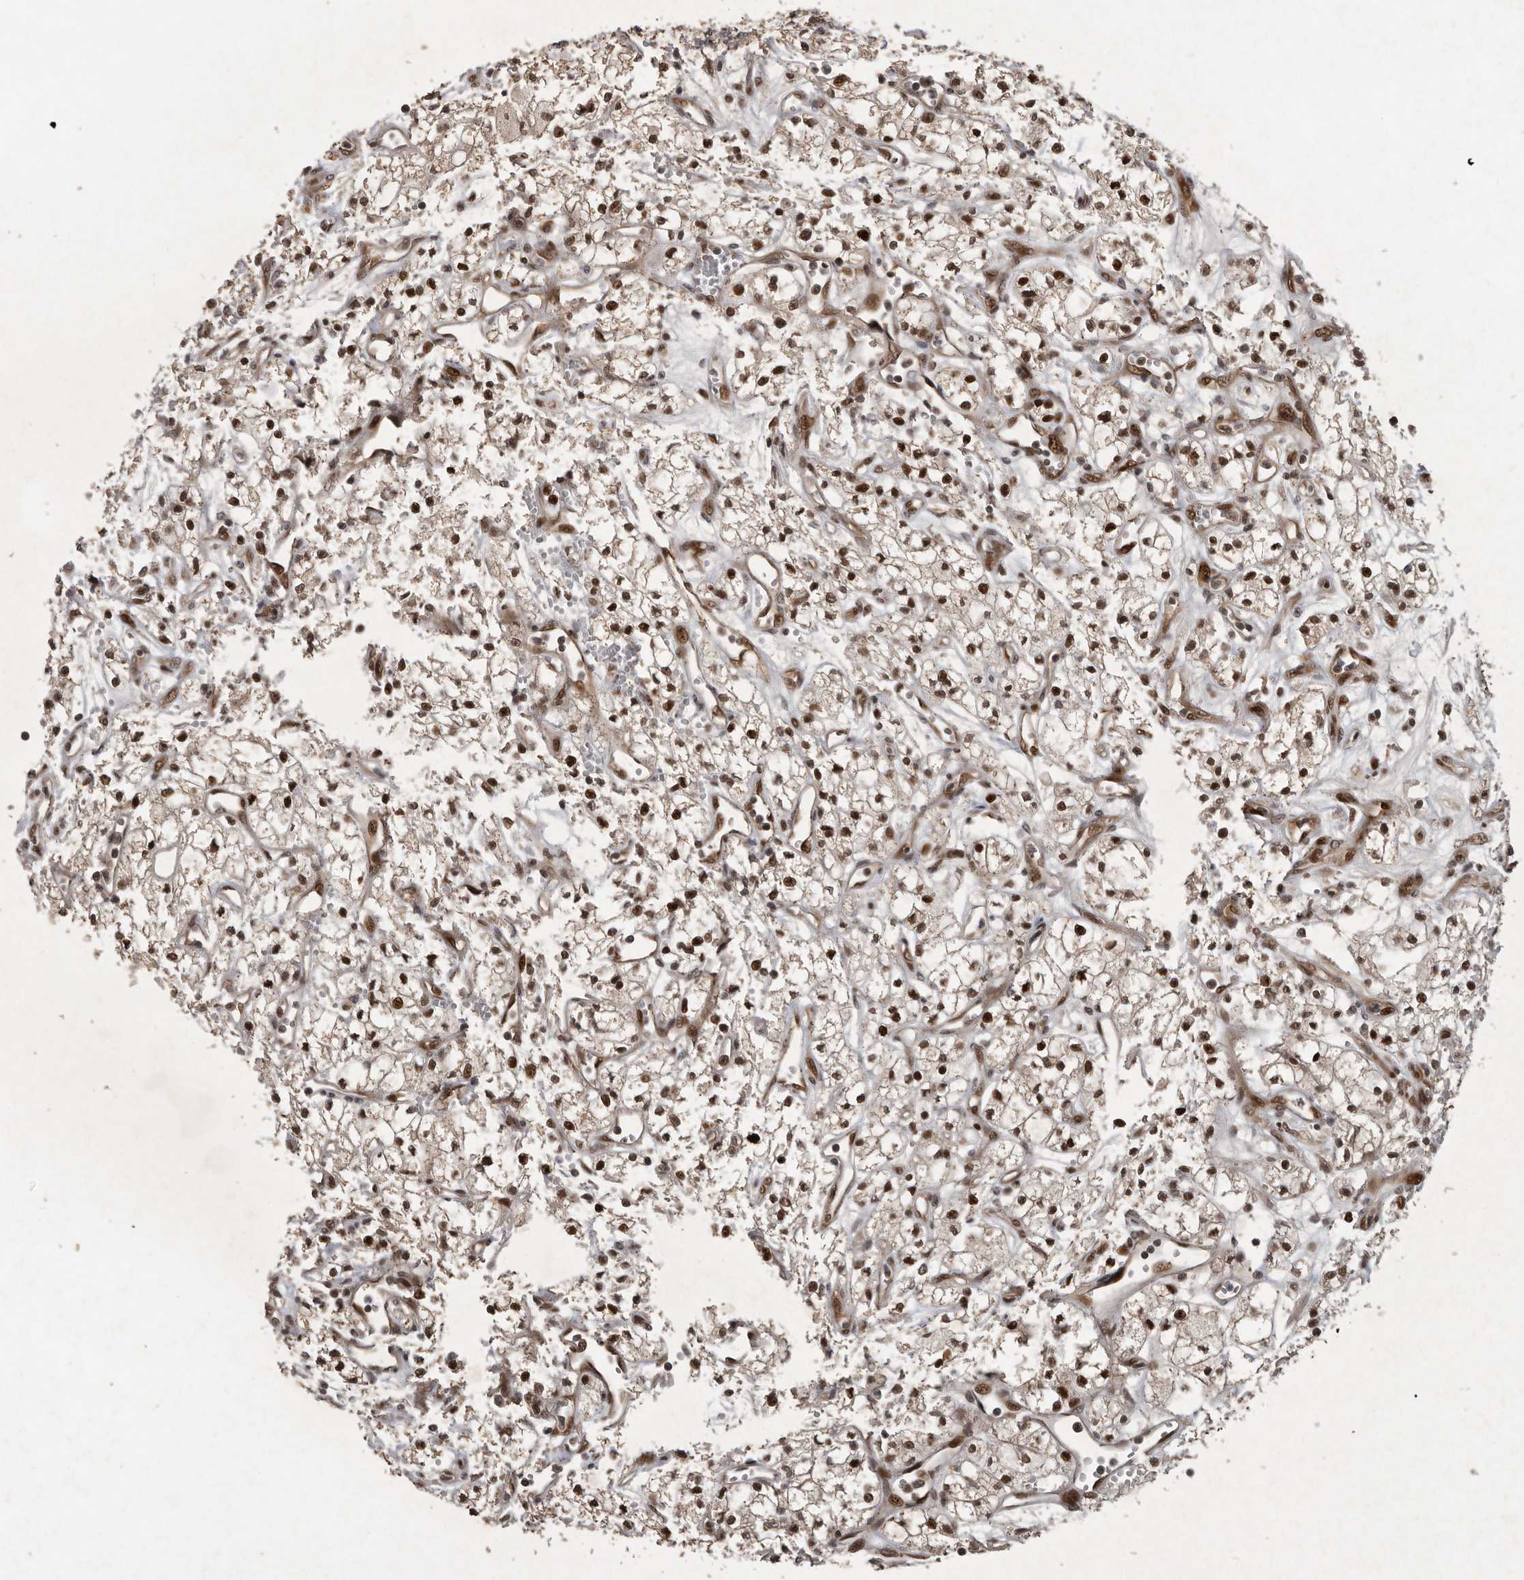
{"staining": {"intensity": "moderate", "quantity": ">75%", "location": "nuclear"}, "tissue": "renal cancer", "cell_type": "Tumor cells", "image_type": "cancer", "snomed": [{"axis": "morphology", "description": "Adenocarcinoma, NOS"}, {"axis": "topography", "description": "Kidney"}], "caption": "DAB immunohistochemical staining of renal adenocarcinoma shows moderate nuclear protein staining in approximately >75% of tumor cells. (DAB = brown stain, brightfield microscopy at high magnification).", "gene": "CDC27", "patient": {"sex": "male", "age": 59}}